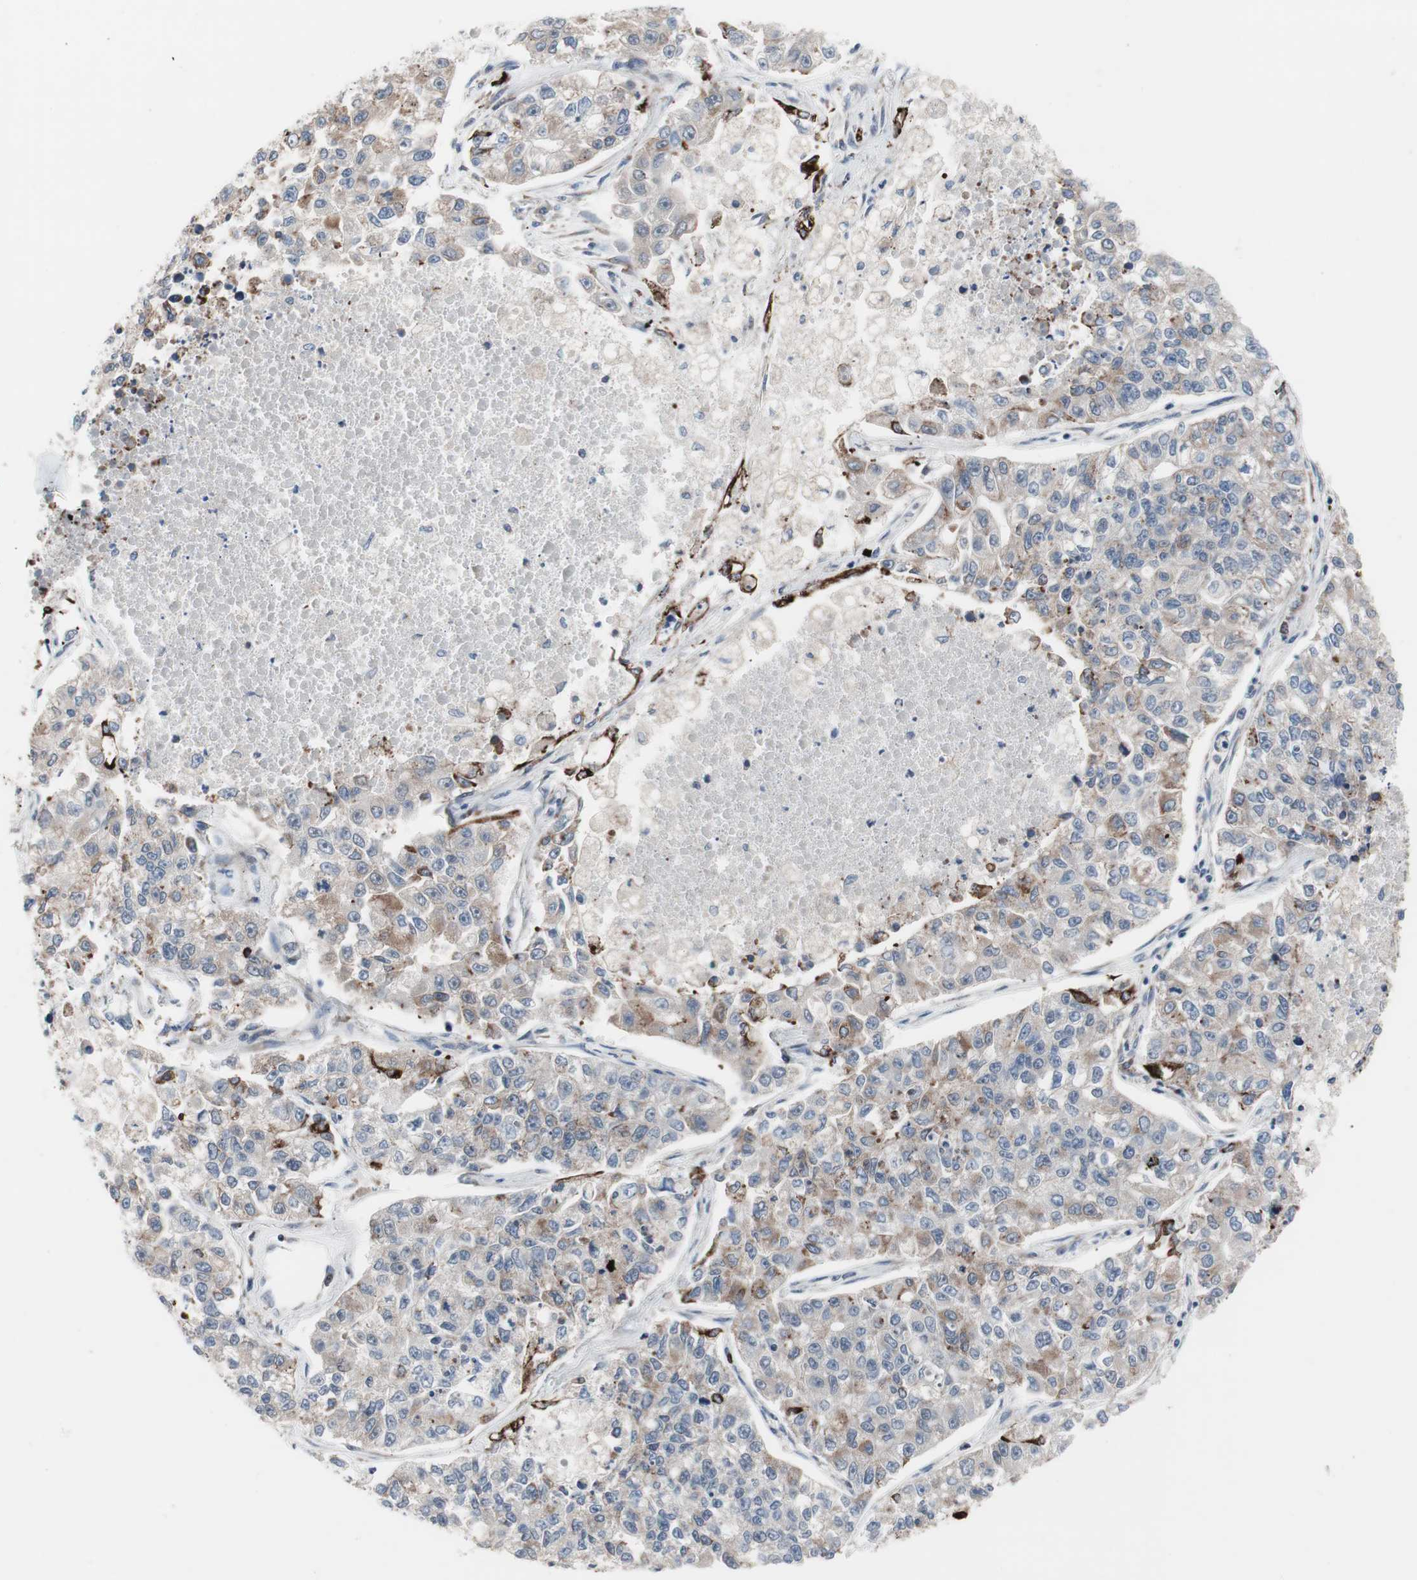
{"staining": {"intensity": "weak", "quantity": ">75%", "location": "cytoplasmic/membranous"}, "tissue": "lung cancer", "cell_type": "Tumor cells", "image_type": "cancer", "snomed": [{"axis": "morphology", "description": "Adenocarcinoma, NOS"}, {"axis": "topography", "description": "Lung"}], "caption": "Brown immunohistochemical staining in human adenocarcinoma (lung) exhibits weak cytoplasmic/membranous positivity in approximately >75% of tumor cells.", "gene": "KANSL1", "patient": {"sex": "male", "age": 49}}